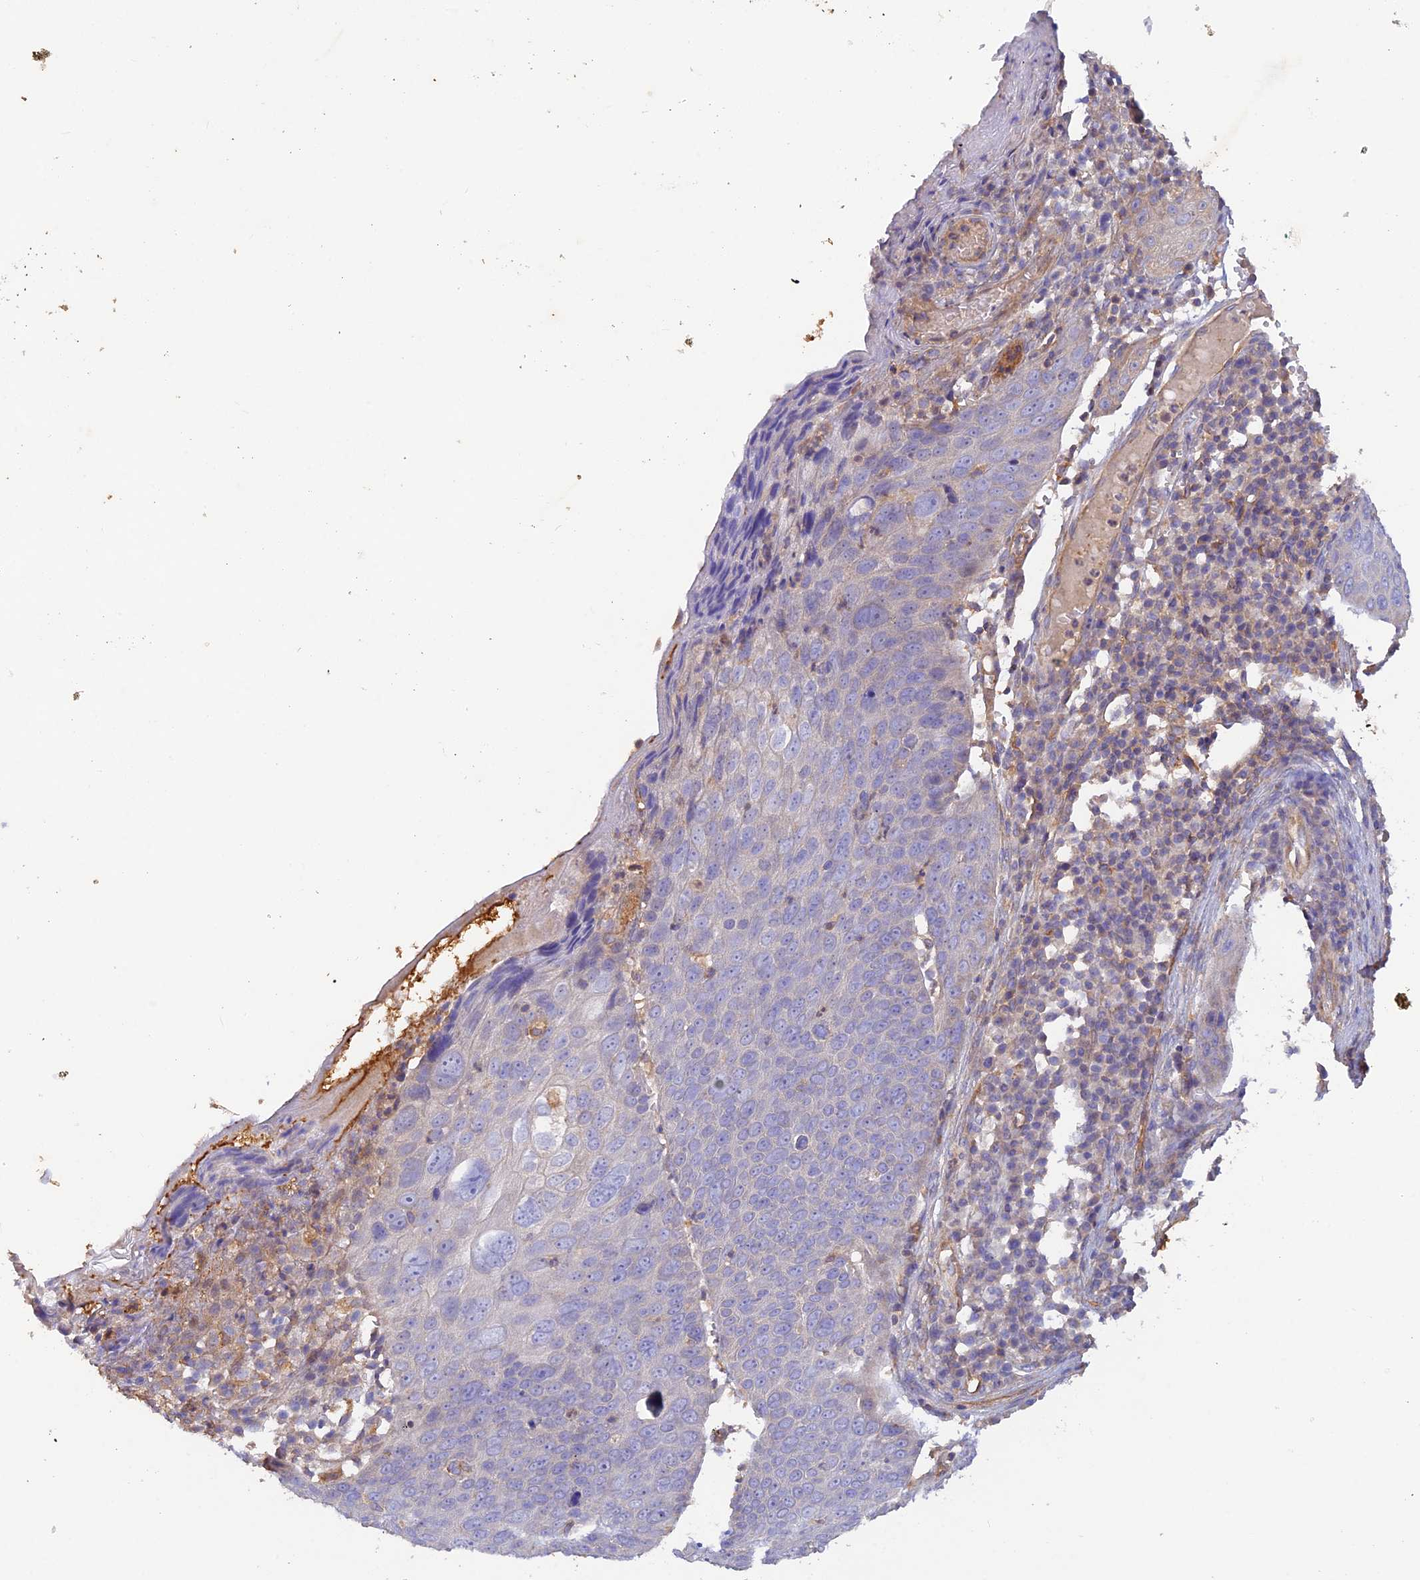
{"staining": {"intensity": "negative", "quantity": "none", "location": "none"}, "tissue": "skin cancer", "cell_type": "Tumor cells", "image_type": "cancer", "snomed": [{"axis": "morphology", "description": "Squamous cell carcinoma, NOS"}, {"axis": "topography", "description": "Skin"}], "caption": "This is a photomicrograph of immunohistochemistry (IHC) staining of skin cancer, which shows no expression in tumor cells.", "gene": "MYO9A", "patient": {"sex": "male", "age": 71}}